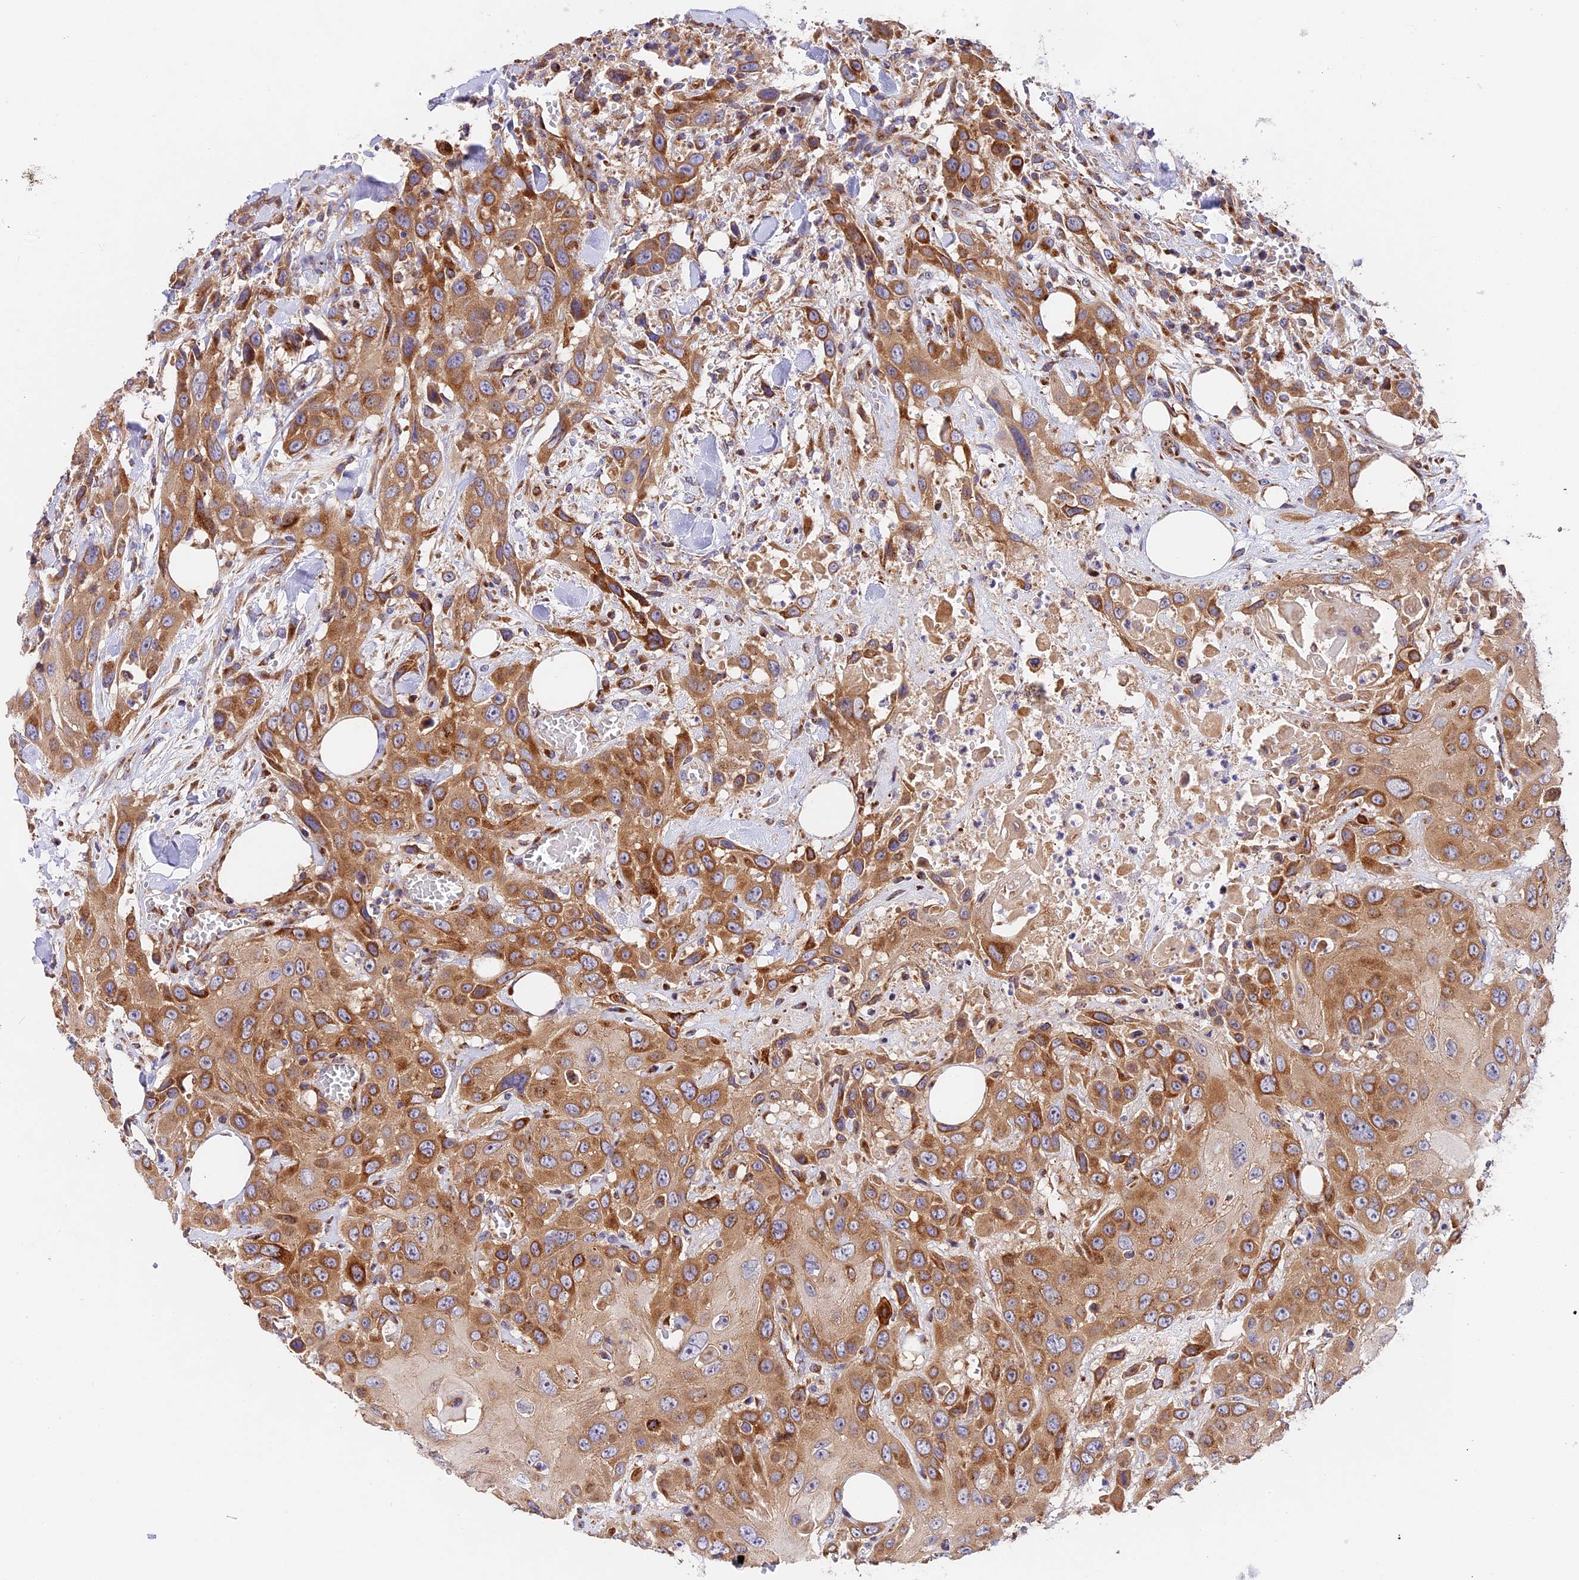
{"staining": {"intensity": "moderate", "quantity": ">75%", "location": "cytoplasmic/membranous"}, "tissue": "head and neck cancer", "cell_type": "Tumor cells", "image_type": "cancer", "snomed": [{"axis": "morphology", "description": "Squamous cell carcinoma, NOS"}, {"axis": "topography", "description": "Head-Neck"}], "caption": "IHC of head and neck squamous cell carcinoma exhibits medium levels of moderate cytoplasmic/membranous expression in approximately >75% of tumor cells.", "gene": "MRAS", "patient": {"sex": "male", "age": 81}}